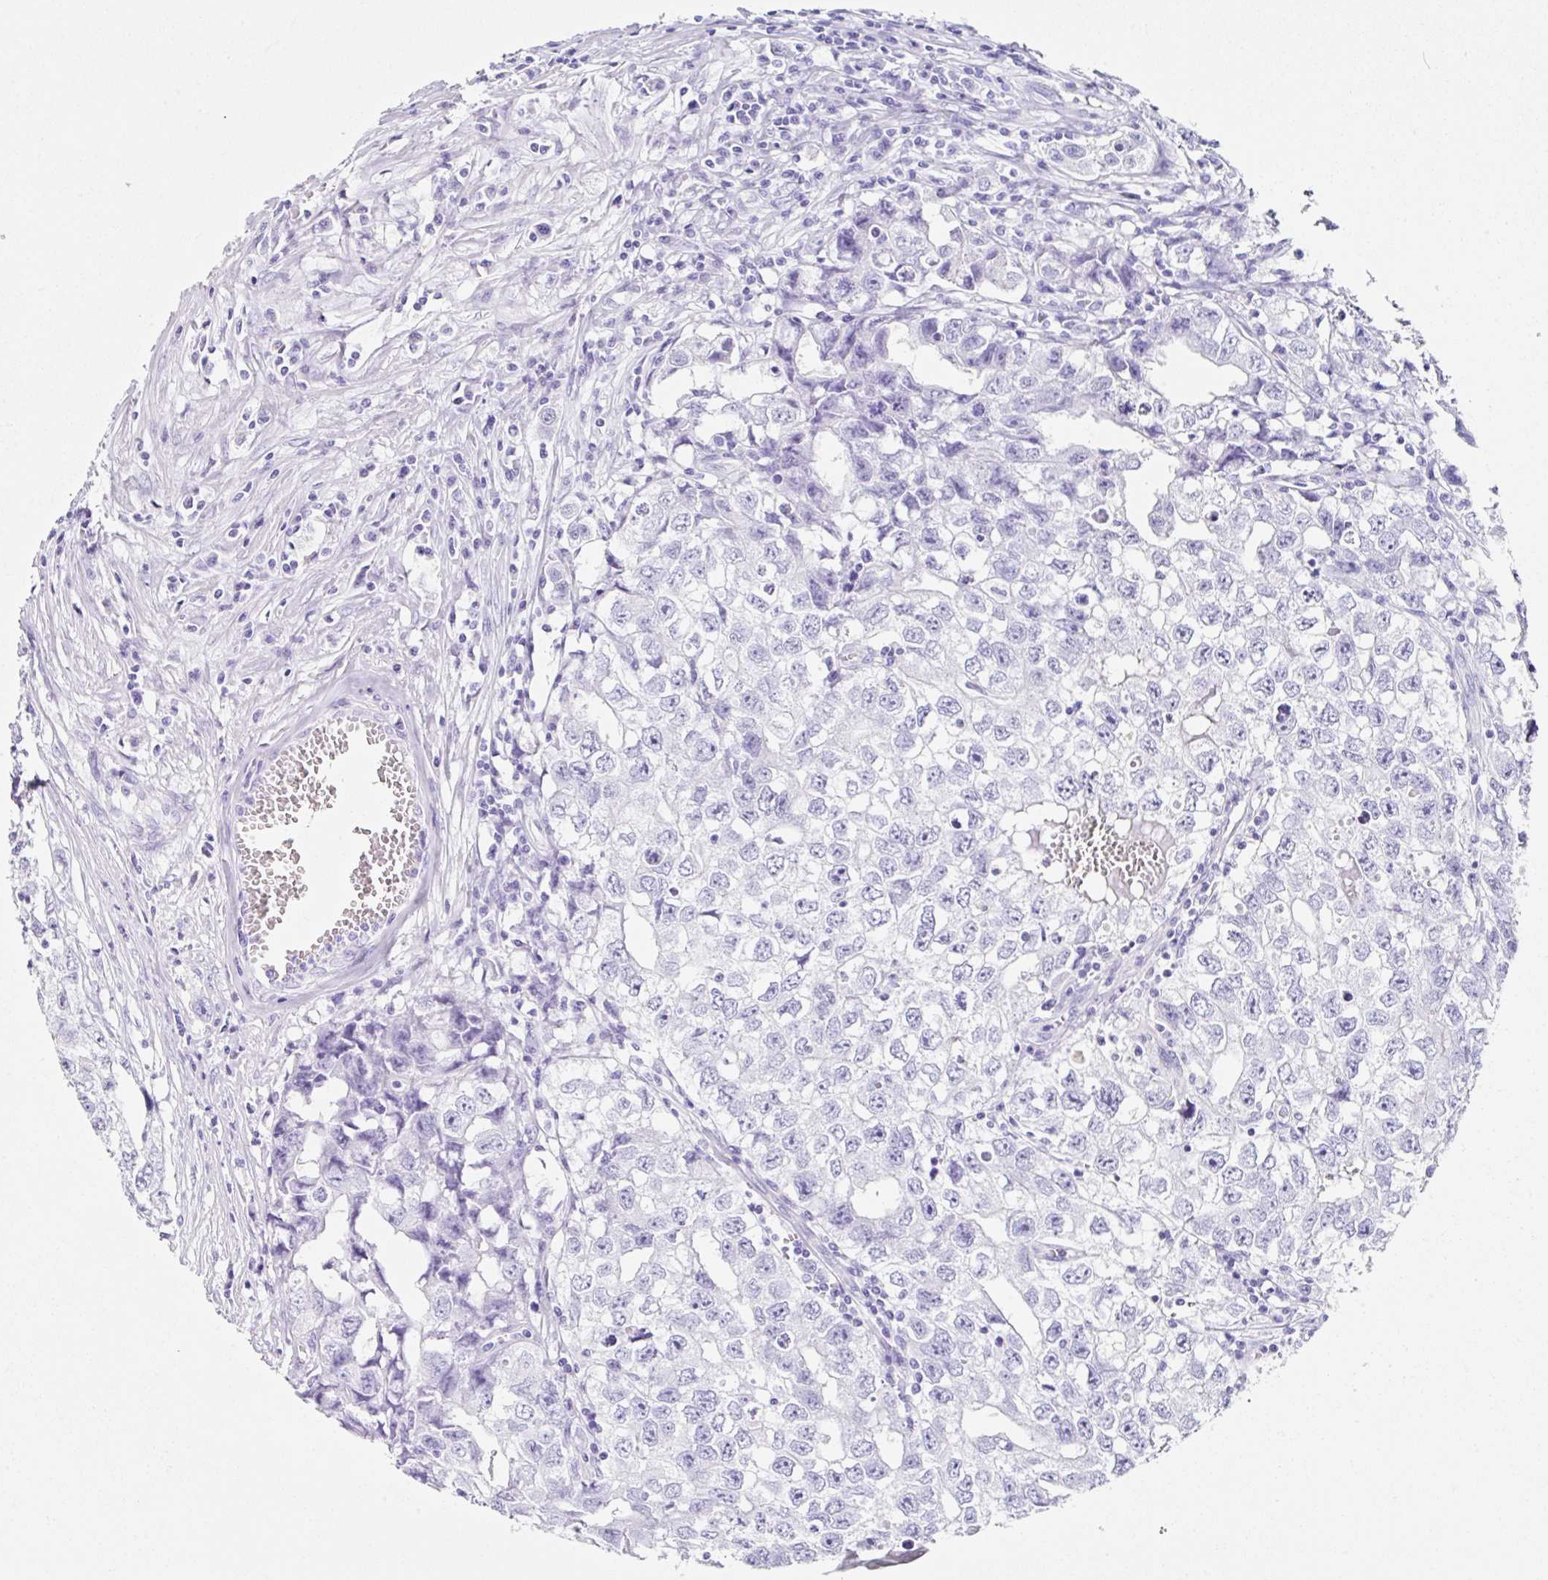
{"staining": {"intensity": "negative", "quantity": "none", "location": "none"}, "tissue": "testis cancer", "cell_type": "Tumor cells", "image_type": "cancer", "snomed": [{"axis": "morphology", "description": "Seminoma, NOS"}, {"axis": "morphology", "description": "Carcinoma, Embryonal, NOS"}, {"axis": "topography", "description": "Testis"}], "caption": "IHC micrograph of neoplastic tissue: testis cancer (embryonal carcinoma) stained with DAB shows no significant protein positivity in tumor cells.", "gene": "CLDND2", "patient": {"sex": "male", "age": 43}}